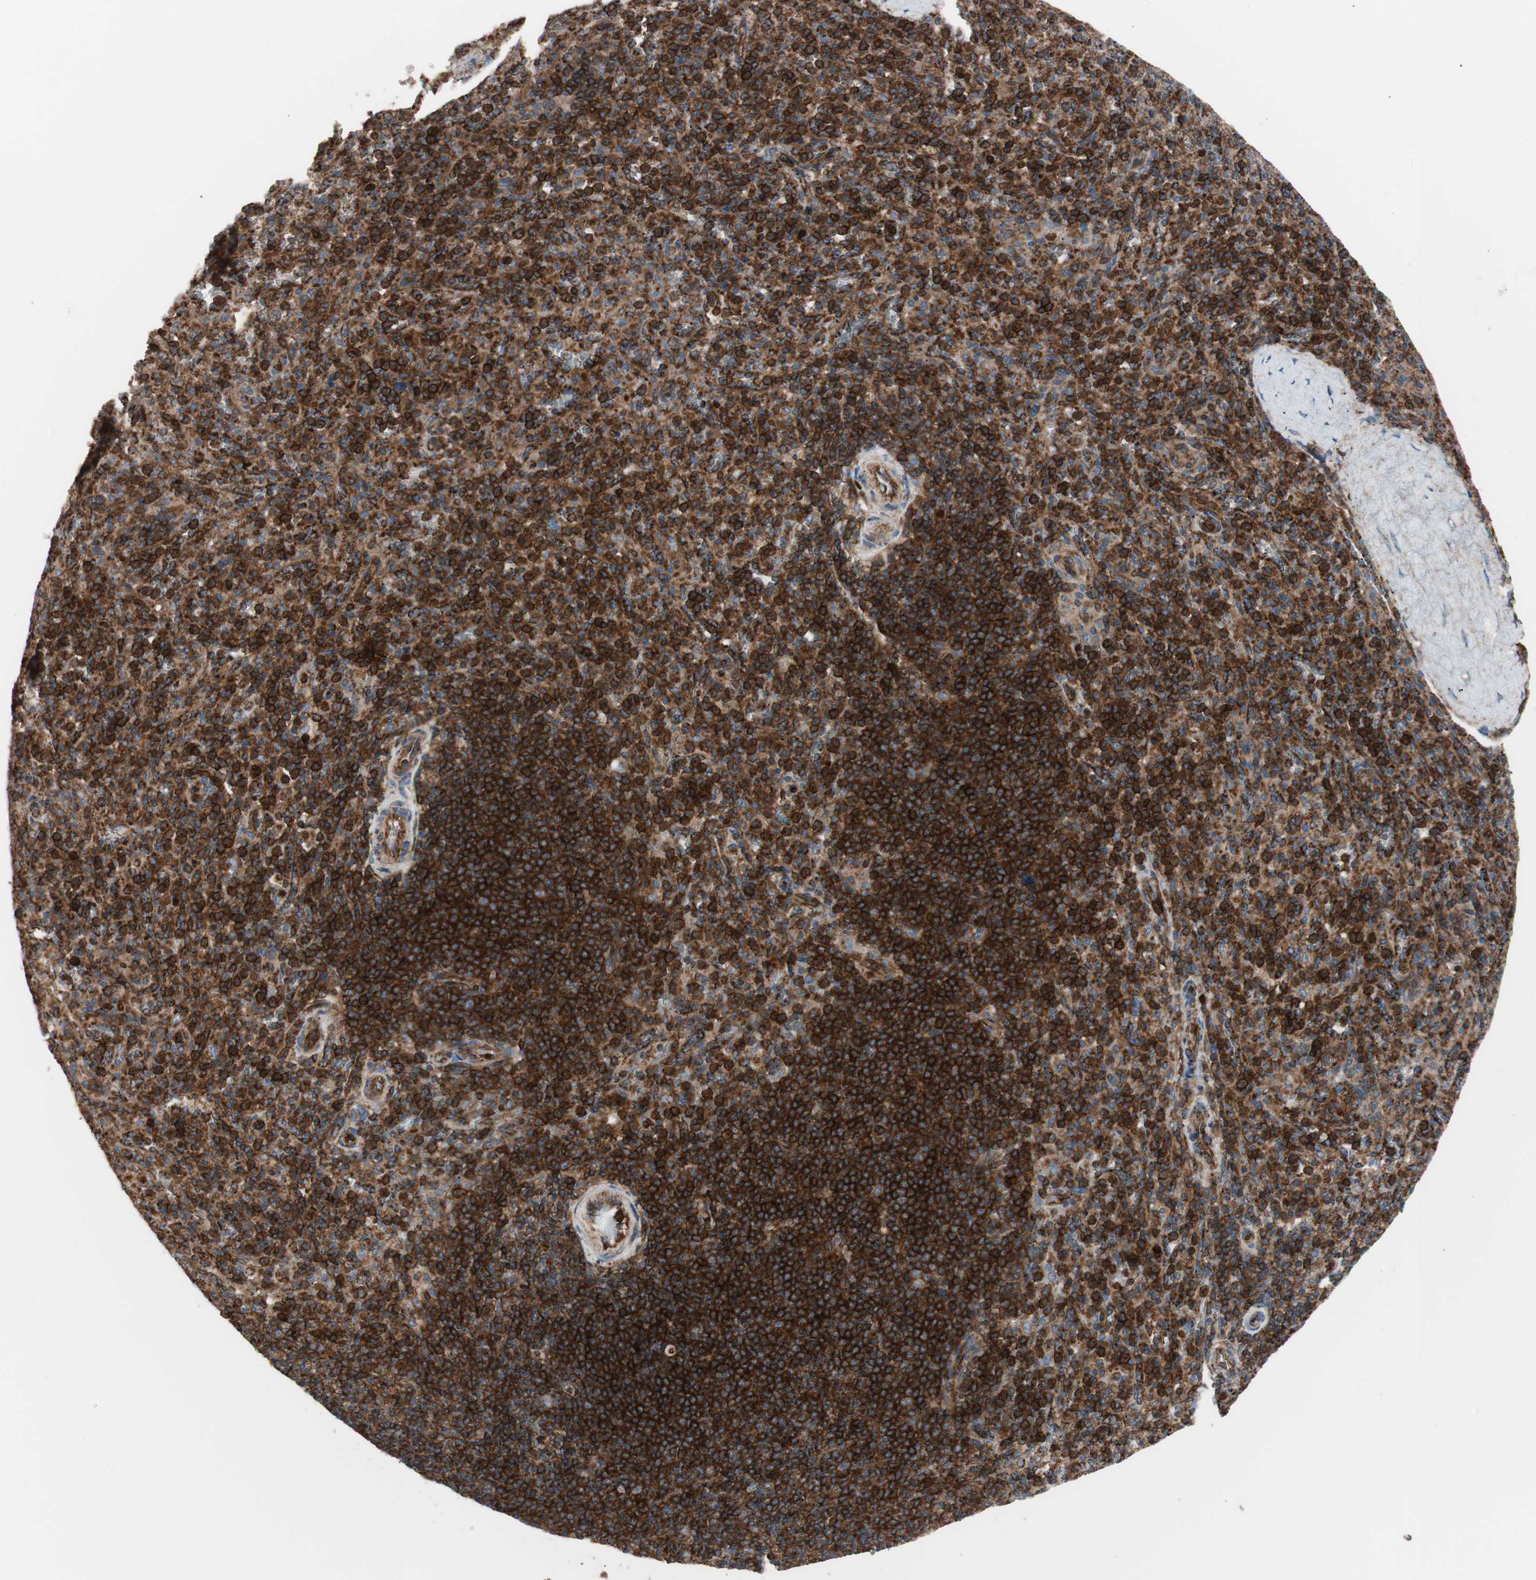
{"staining": {"intensity": "strong", "quantity": ">75%", "location": "cytoplasmic/membranous"}, "tissue": "spleen", "cell_type": "Cells in red pulp", "image_type": "normal", "snomed": [{"axis": "morphology", "description": "Normal tissue, NOS"}, {"axis": "topography", "description": "Spleen"}], "caption": "Protein staining by immunohistochemistry (IHC) exhibits strong cytoplasmic/membranous expression in approximately >75% of cells in red pulp in normal spleen.", "gene": "FLOT2", "patient": {"sex": "male", "age": 36}}